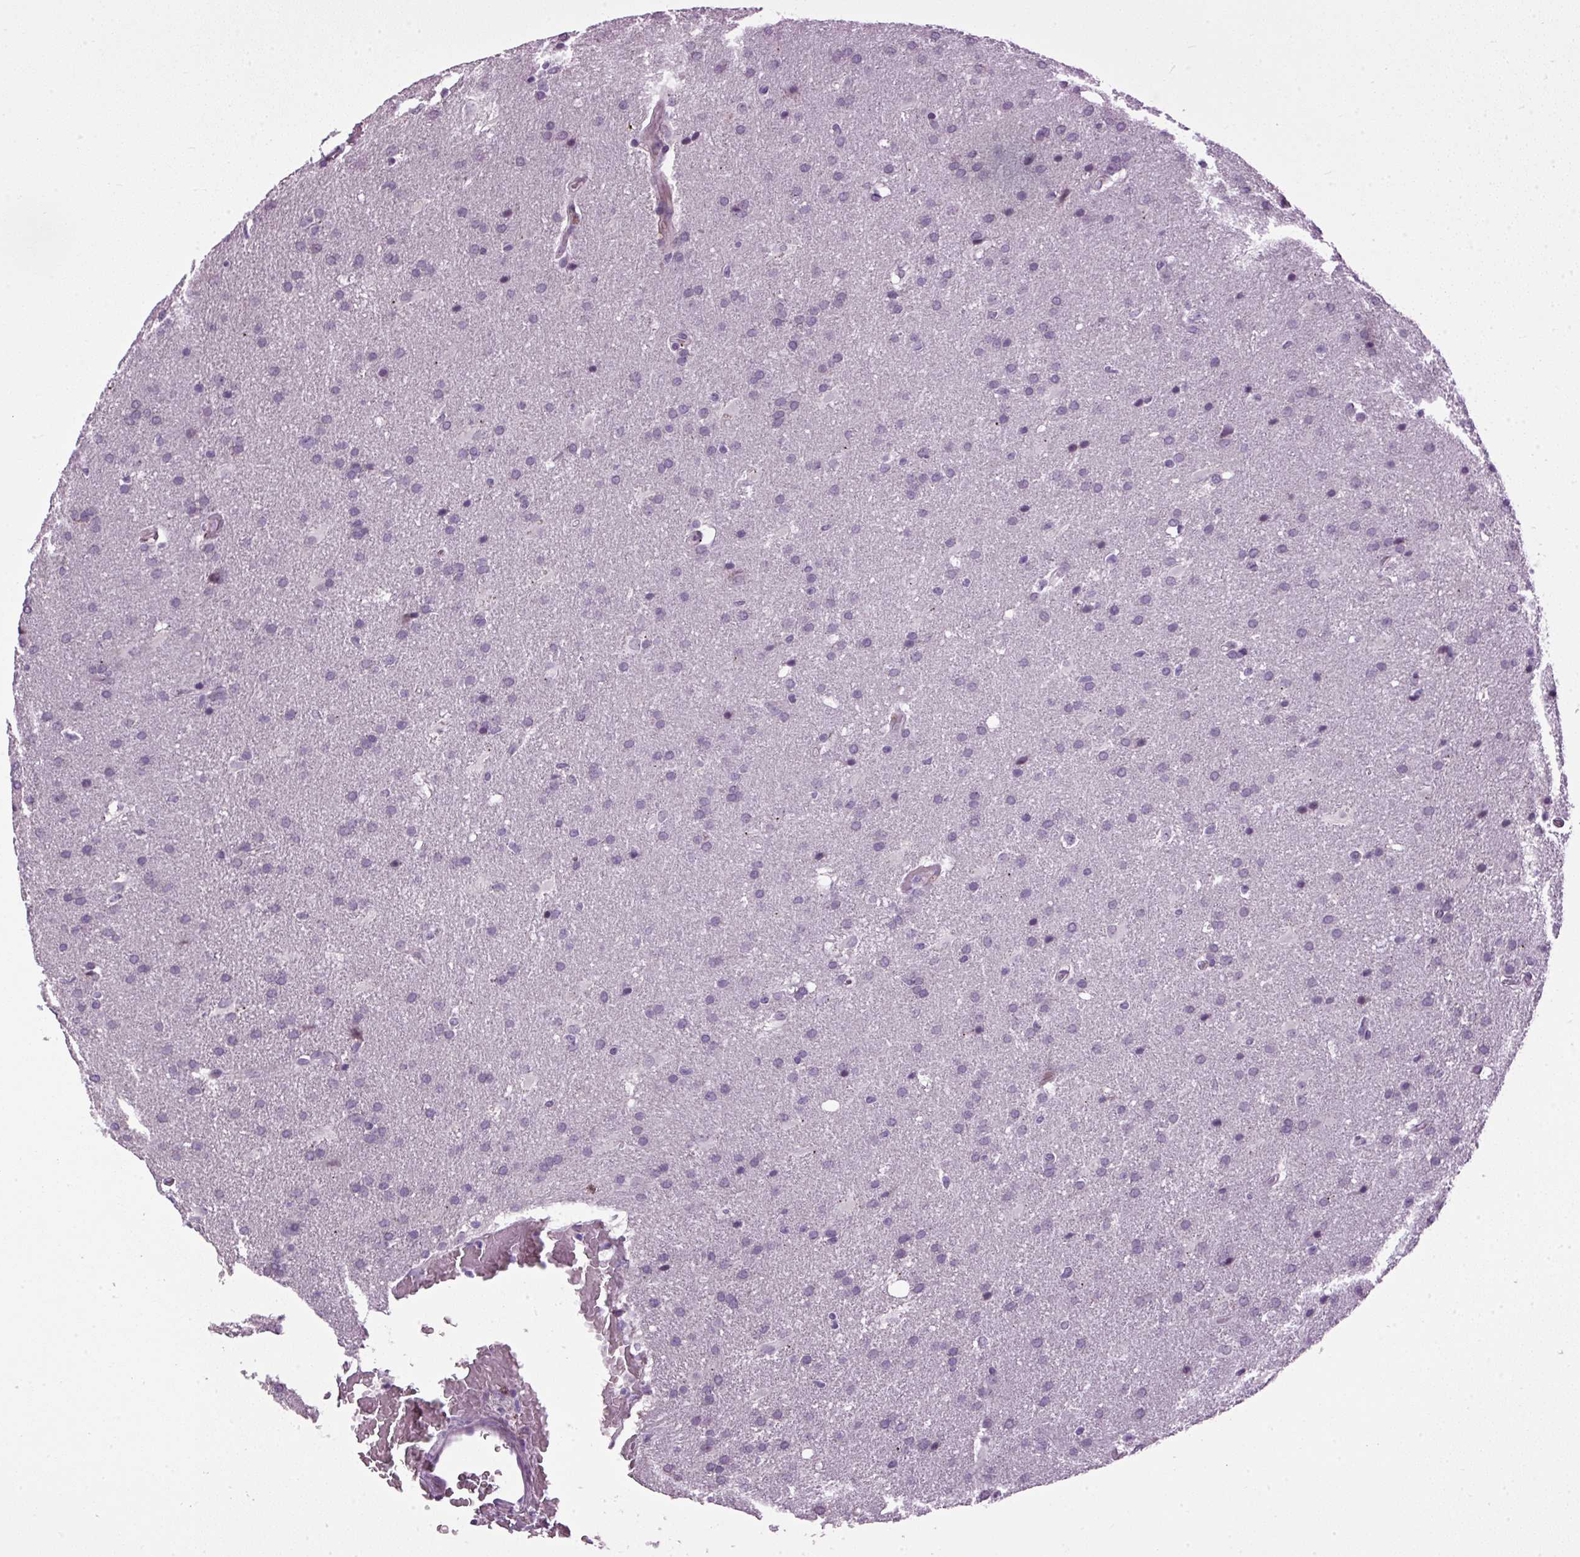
{"staining": {"intensity": "negative", "quantity": "none", "location": "none"}, "tissue": "glioma", "cell_type": "Tumor cells", "image_type": "cancer", "snomed": [{"axis": "morphology", "description": "Glioma, malignant, High grade"}, {"axis": "topography", "description": "Brain"}], "caption": "This micrograph is of malignant glioma (high-grade) stained with immunohistochemistry (IHC) to label a protein in brown with the nuclei are counter-stained blue. There is no staining in tumor cells. (DAB (3,3'-diaminobenzidine) immunohistochemistry (IHC), high magnification).", "gene": "A1CF", "patient": {"sex": "male", "age": 56}}